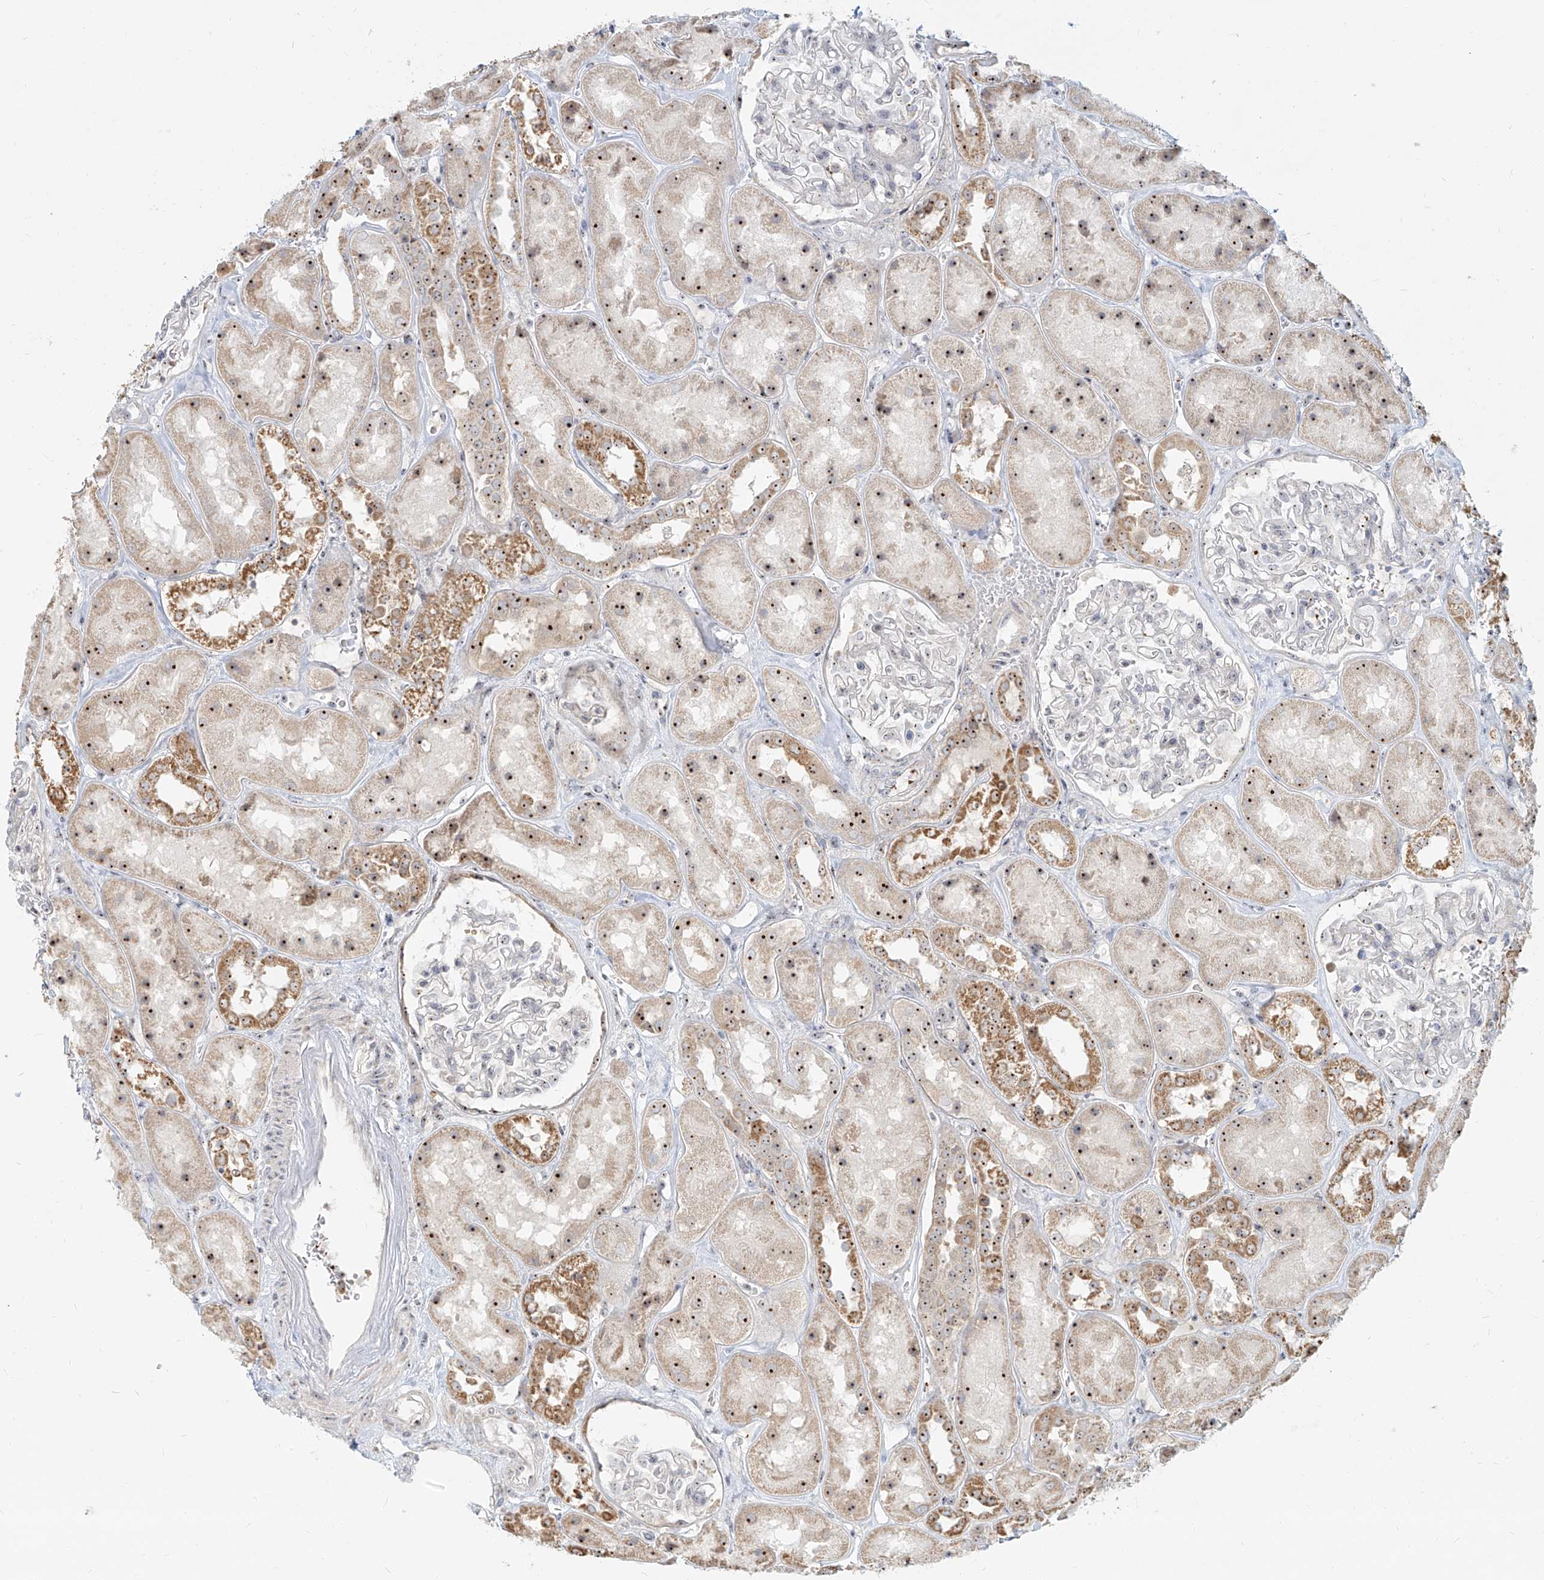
{"staining": {"intensity": "moderate", "quantity": "<25%", "location": "nuclear"}, "tissue": "kidney", "cell_type": "Cells in glomeruli", "image_type": "normal", "snomed": [{"axis": "morphology", "description": "Normal tissue, NOS"}, {"axis": "topography", "description": "Kidney"}], "caption": "A histopathology image of human kidney stained for a protein demonstrates moderate nuclear brown staining in cells in glomeruli. (IHC, brightfield microscopy, high magnification).", "gene": "BYSL", "patient": {"sex": "male", "age": 70}}